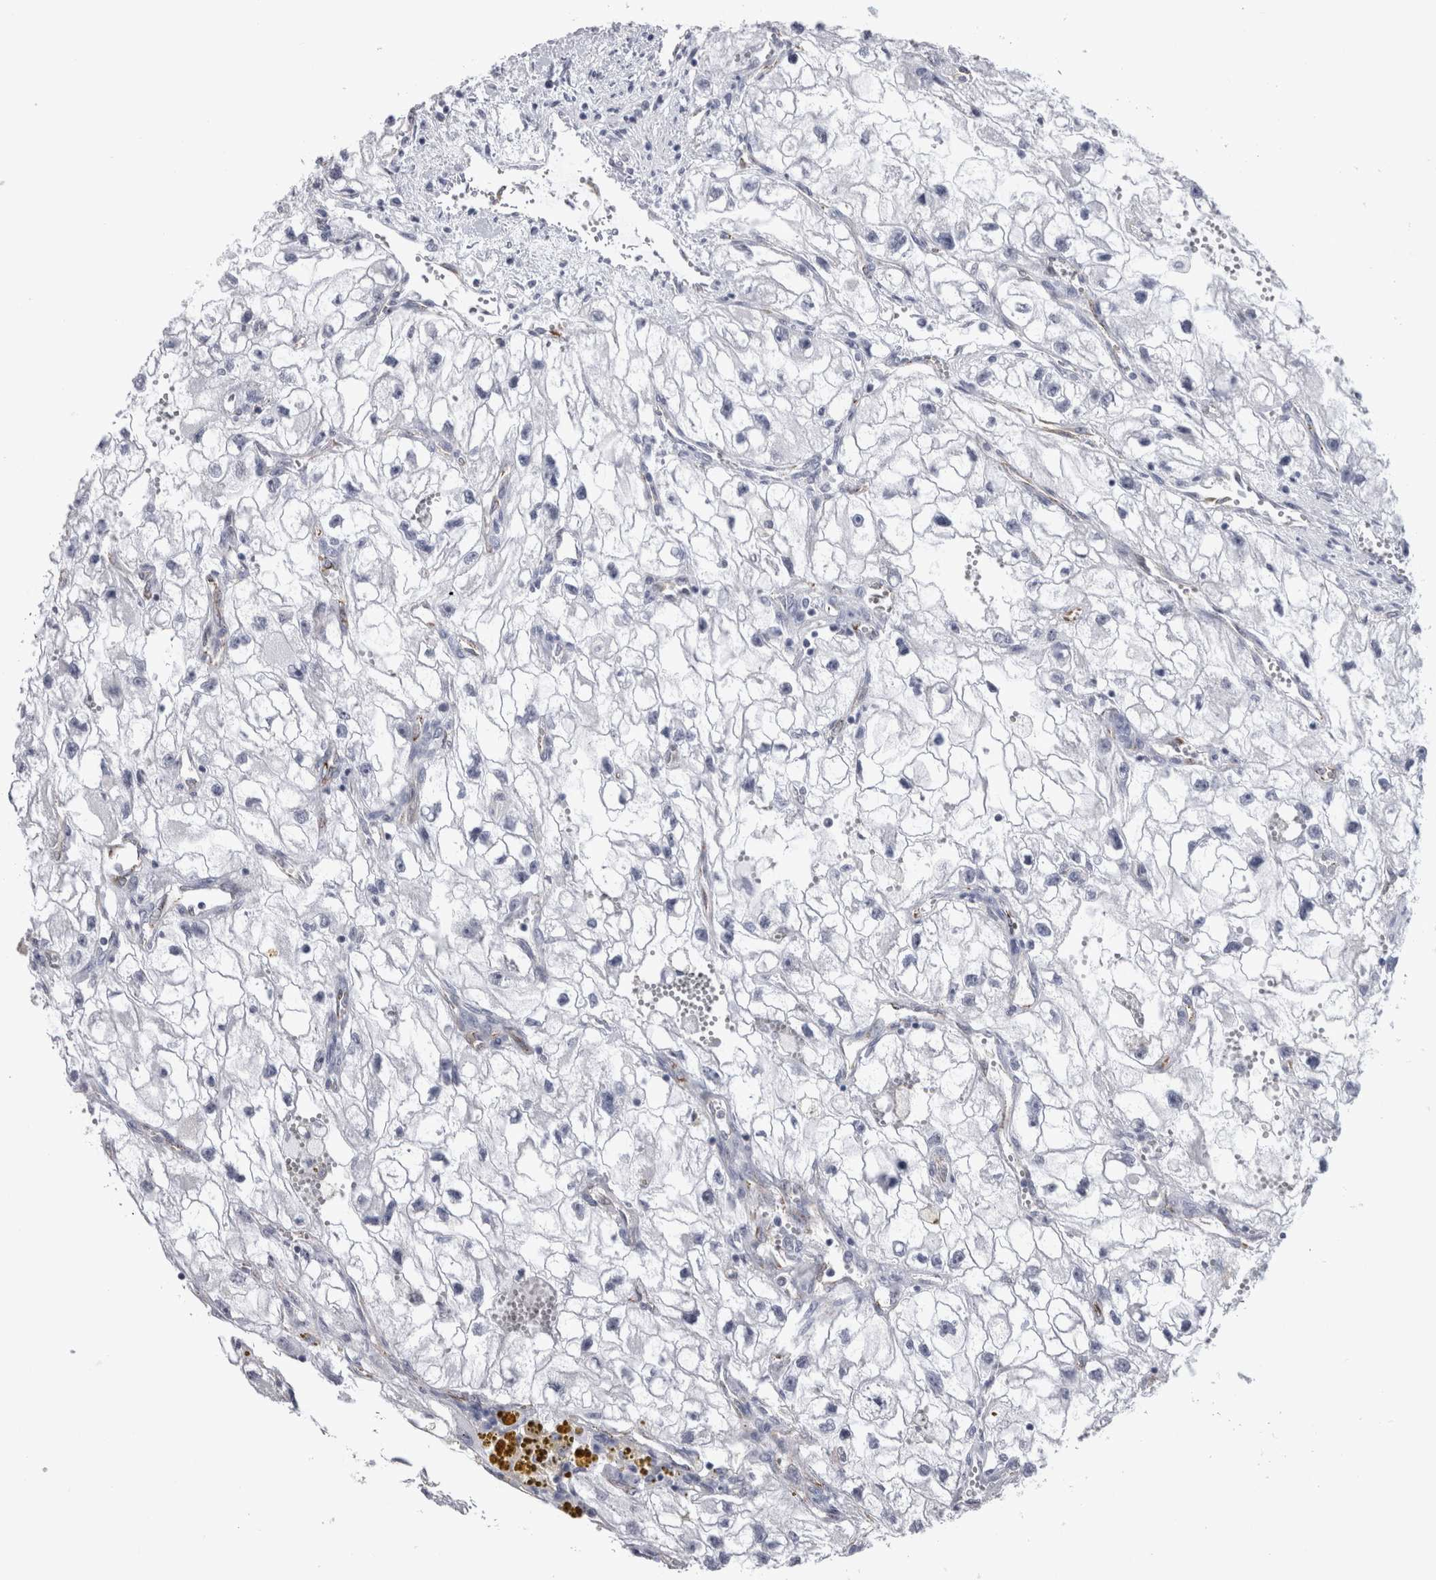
{"staining": {"intensity": "negative", "quantity": "none", "location": "none"}, "tissue": "renal cancer", "cell_type": "Tumor cells", "image_type": "cancer", "snomed": [{"axis": "morphology", "description": "Adenocarcinoma, NOS"}, {"axis": "topography", "description": "Kidney"}], "caption": "This is a image of immunohistochemistry staining of adenocarcinoma (renal), which shows no positivity in tumor cells.", "gene": "ACOT7", "patient": {"sex": "female", "age": 70}}